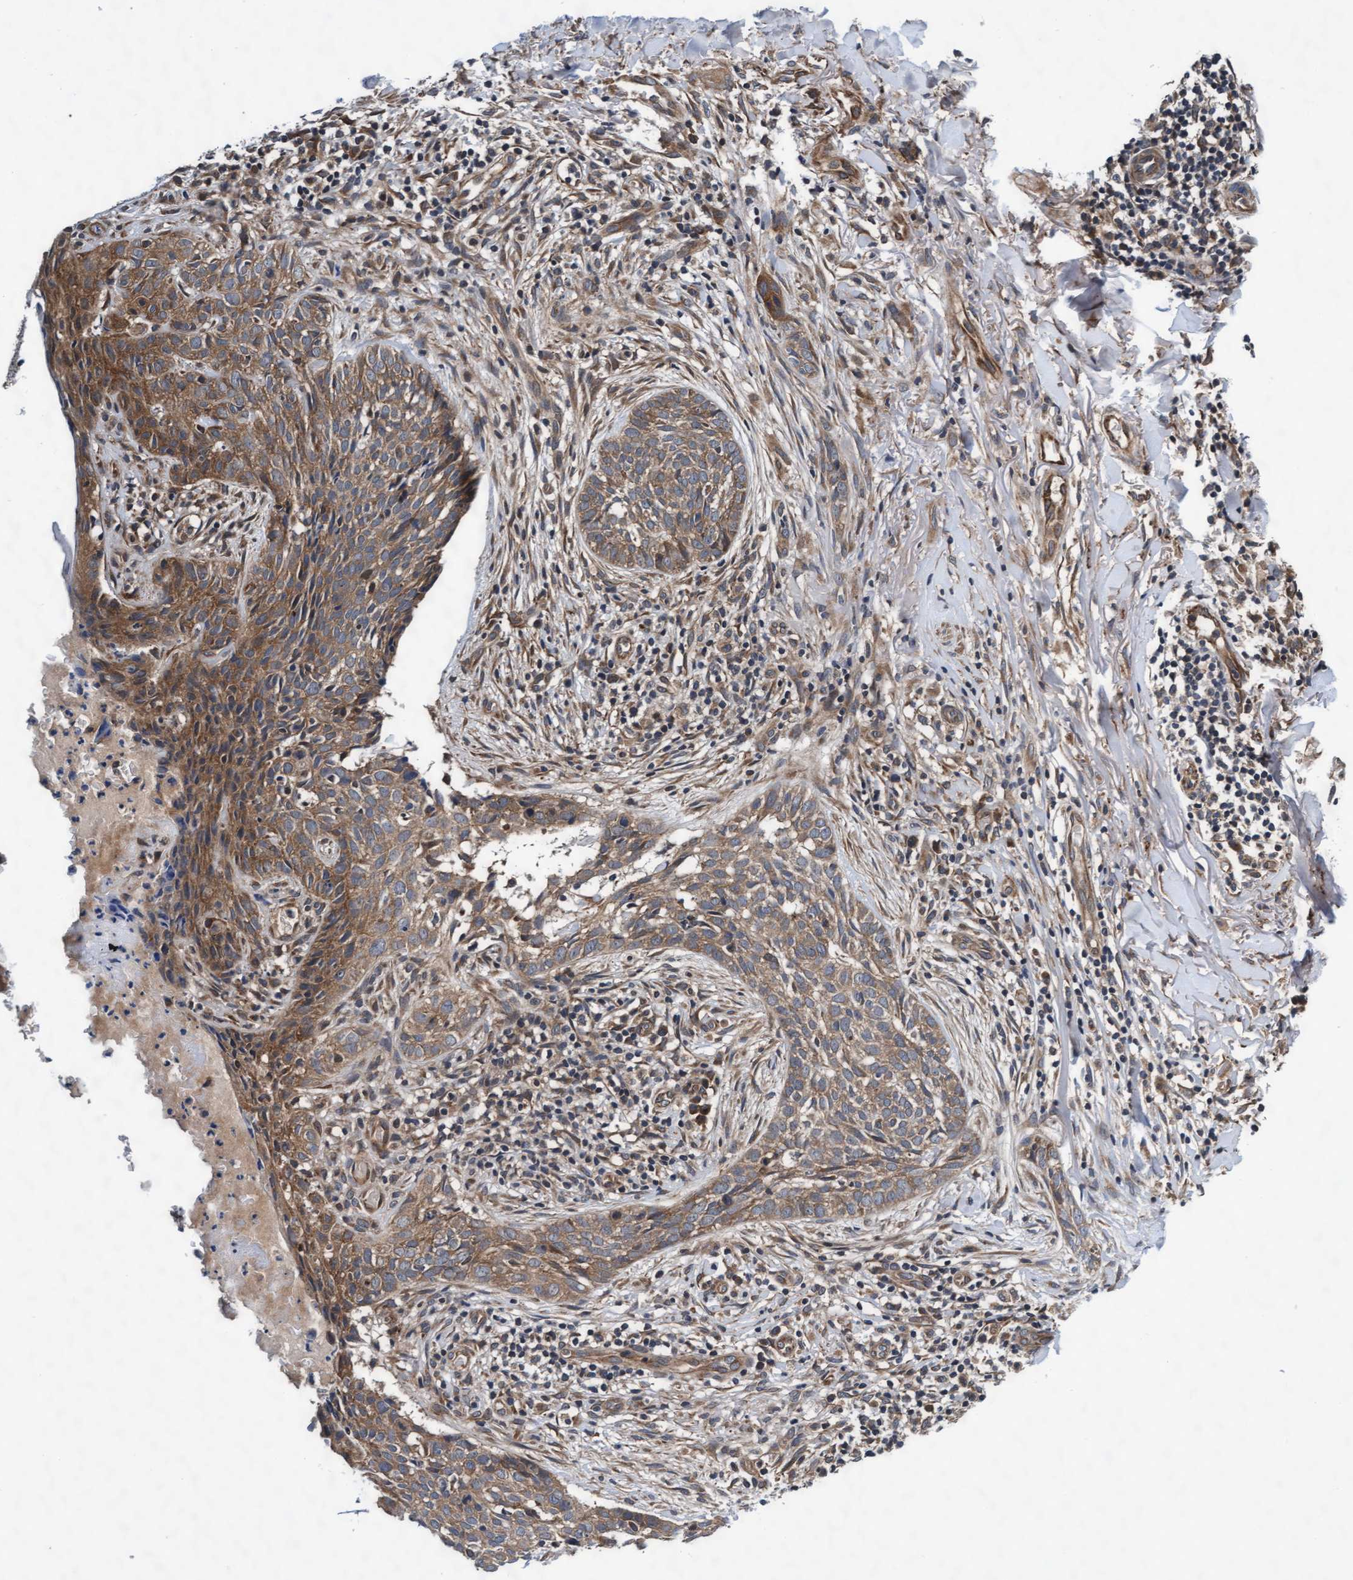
{"staining": {"intensity": "weak", "quantity": ">75%", "location": "cytoplasmic/membranous"}, "tissue": "skin cancer", "cell_type": "Tumor cells", "image_type": "cancer", "snomed": [{"axis": "morphology", "description": "Normal tissue, NOS"}, {"axis": "morphology", "description": "Basal cell carcinoma"}, {"axis": "topography", "description": "Skin"}], "caption": "Protein staining of skin basal cell carcinoma tissue exhibits weak cytoplasmic/membranous staining in about >75% of tumor cells.", "gene": "EFCAB13", "patient": {"sex": "male", "age": 67}}